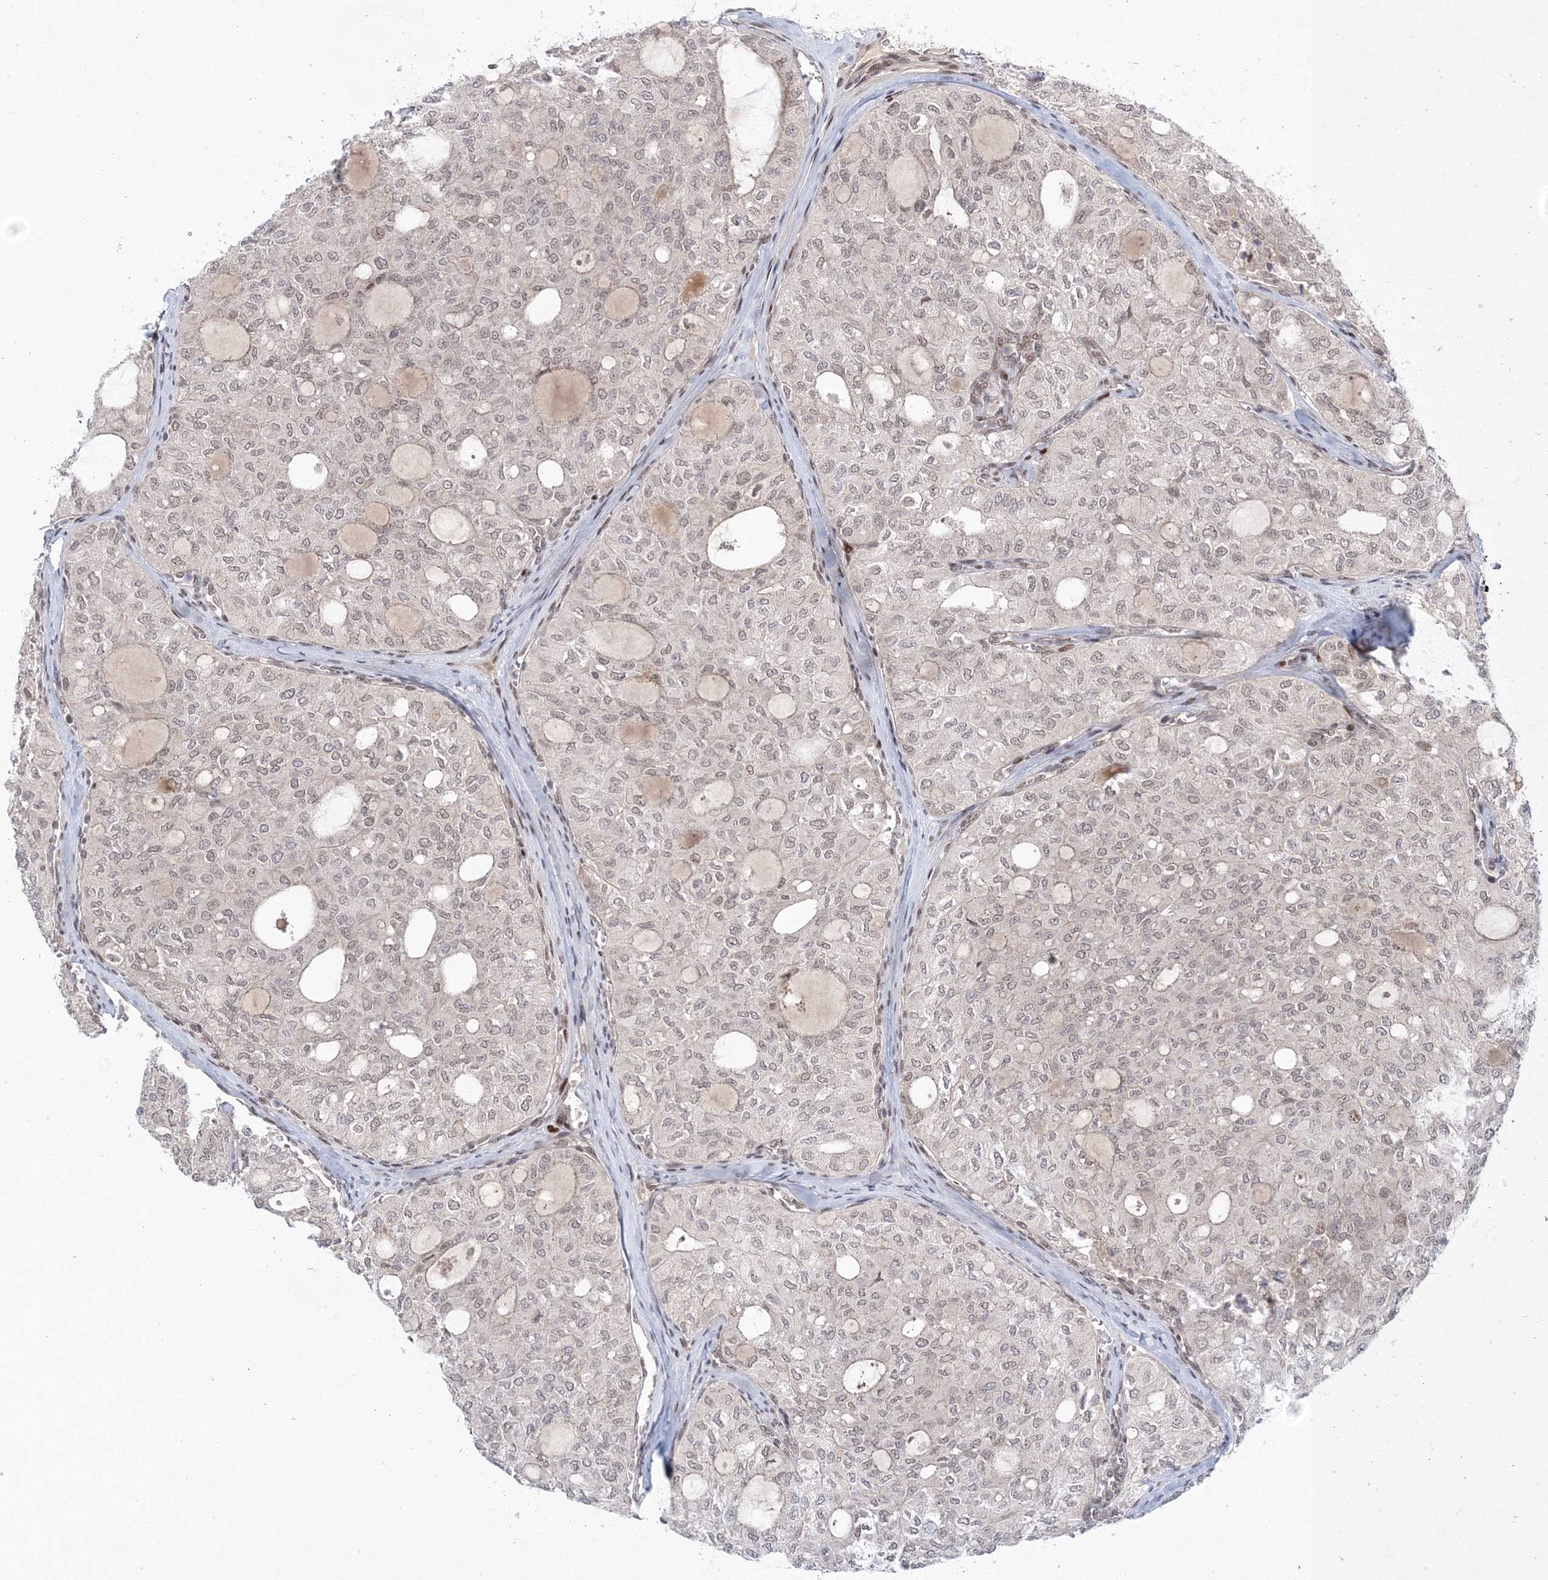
{"staining": {"intensity": "weak", "quantity": "<25%", "location": "nuclear"}, "tissue": "thyroid cancer", "cell_type": "Tumor cells", "image_type": "cancer", "snomed": [{"axis": "morphology", "description": "Follicular adenoma carcinoma, NOS"}, {"axis": "topography", "description": "Thyroid gland"}], "caption": "This is an immunohistochemistry micrograph of thyroid follicular adenoma carcinoma. There is no positivity in tumor cells.", "gene": "NOA1", "patient": {"sex": "male", "age": 75}}